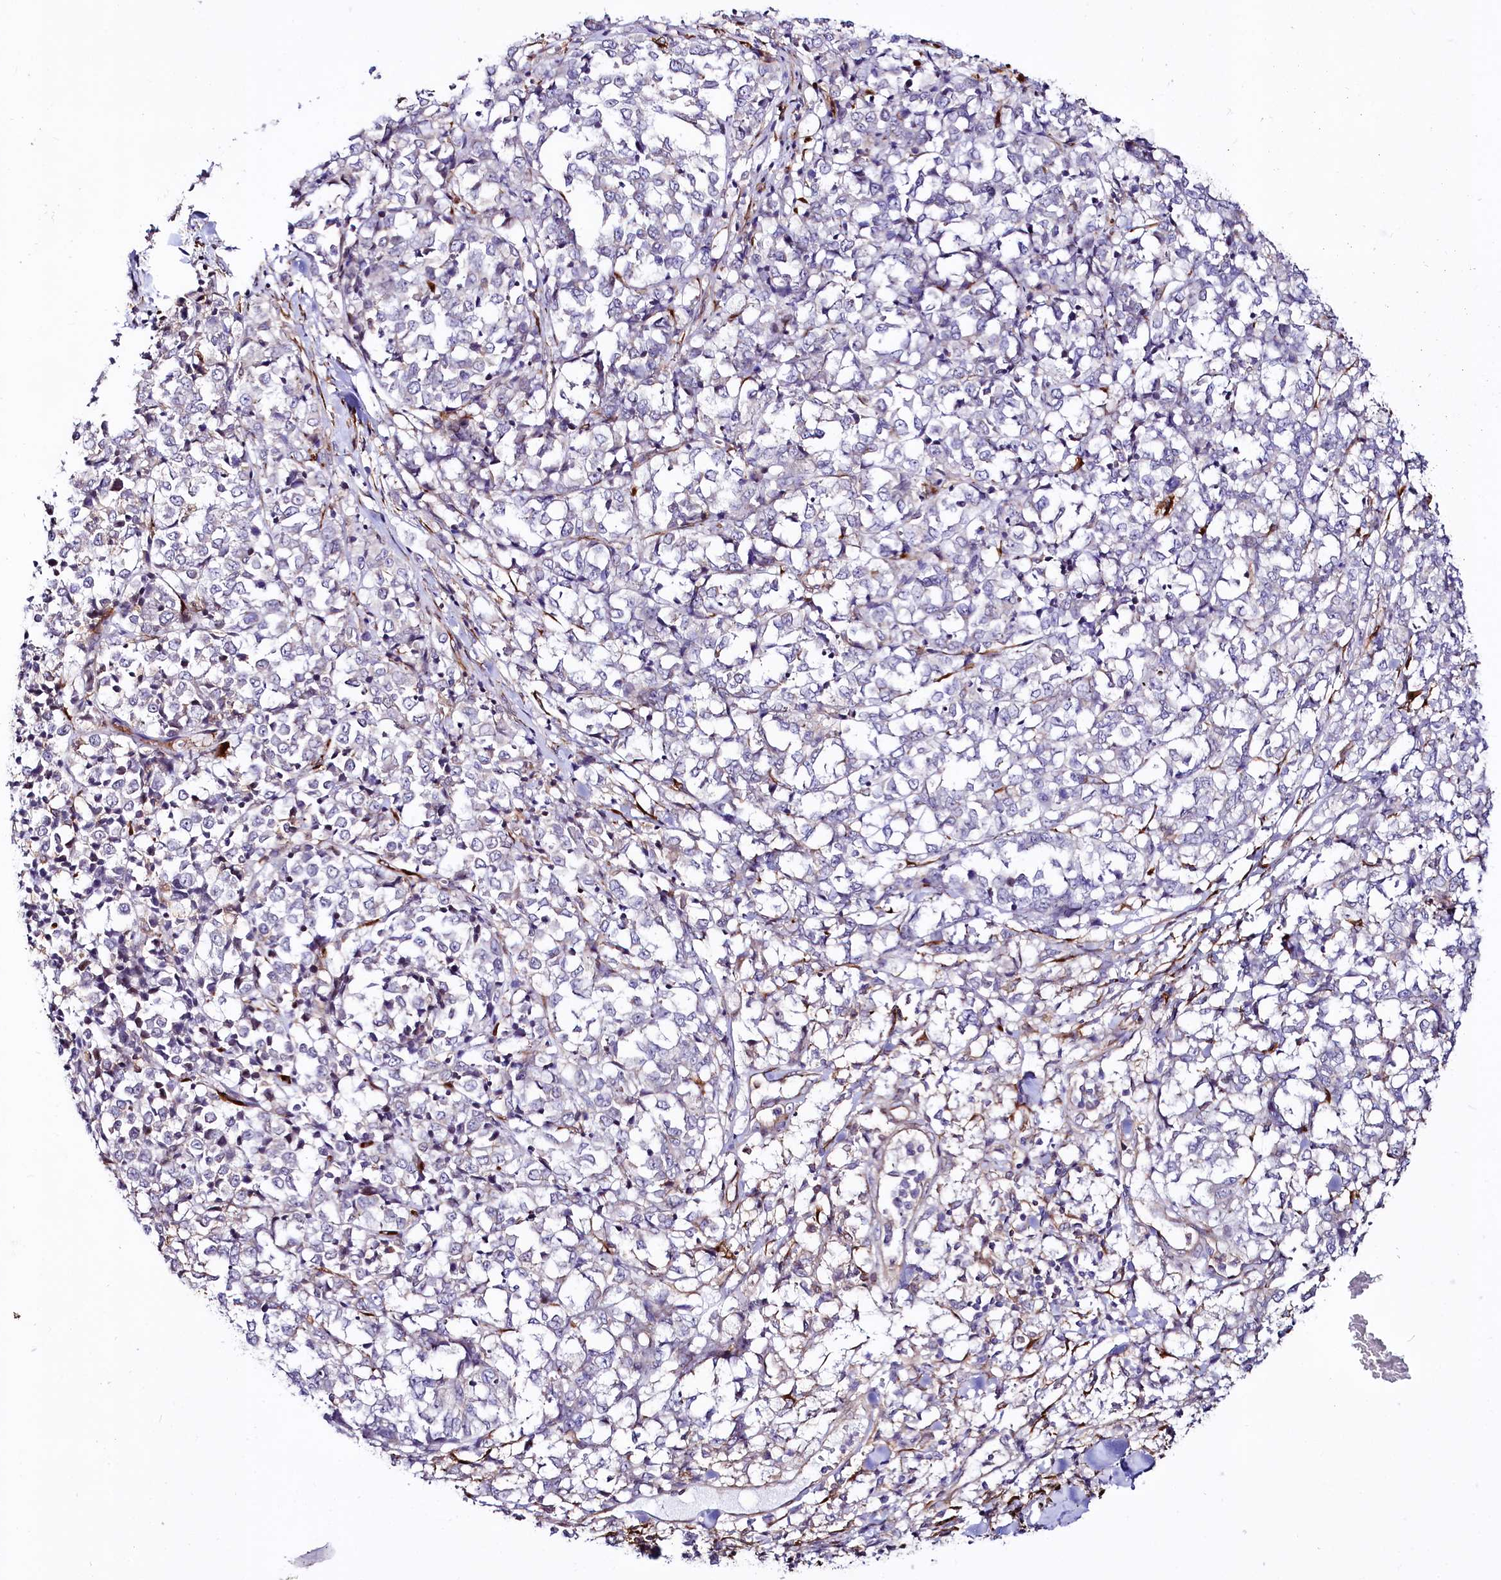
{"staining": {"intensity": "negative", "quantity": "none", "location": "none"}, "tissue": "melanoma", "cell_type": "Tumor cells", "image_type": "cancer", "snomed": [{"axis": "morphology", "description": "Malignant melanoma, NOS"}, {"axis": "topography", "description": "Skin"}], "caption": "The image exhibits no staining of tumor cells in malignant melanoma.", "gene": "FCHSD2", "patient": {"sex": "female", "age": 72}}